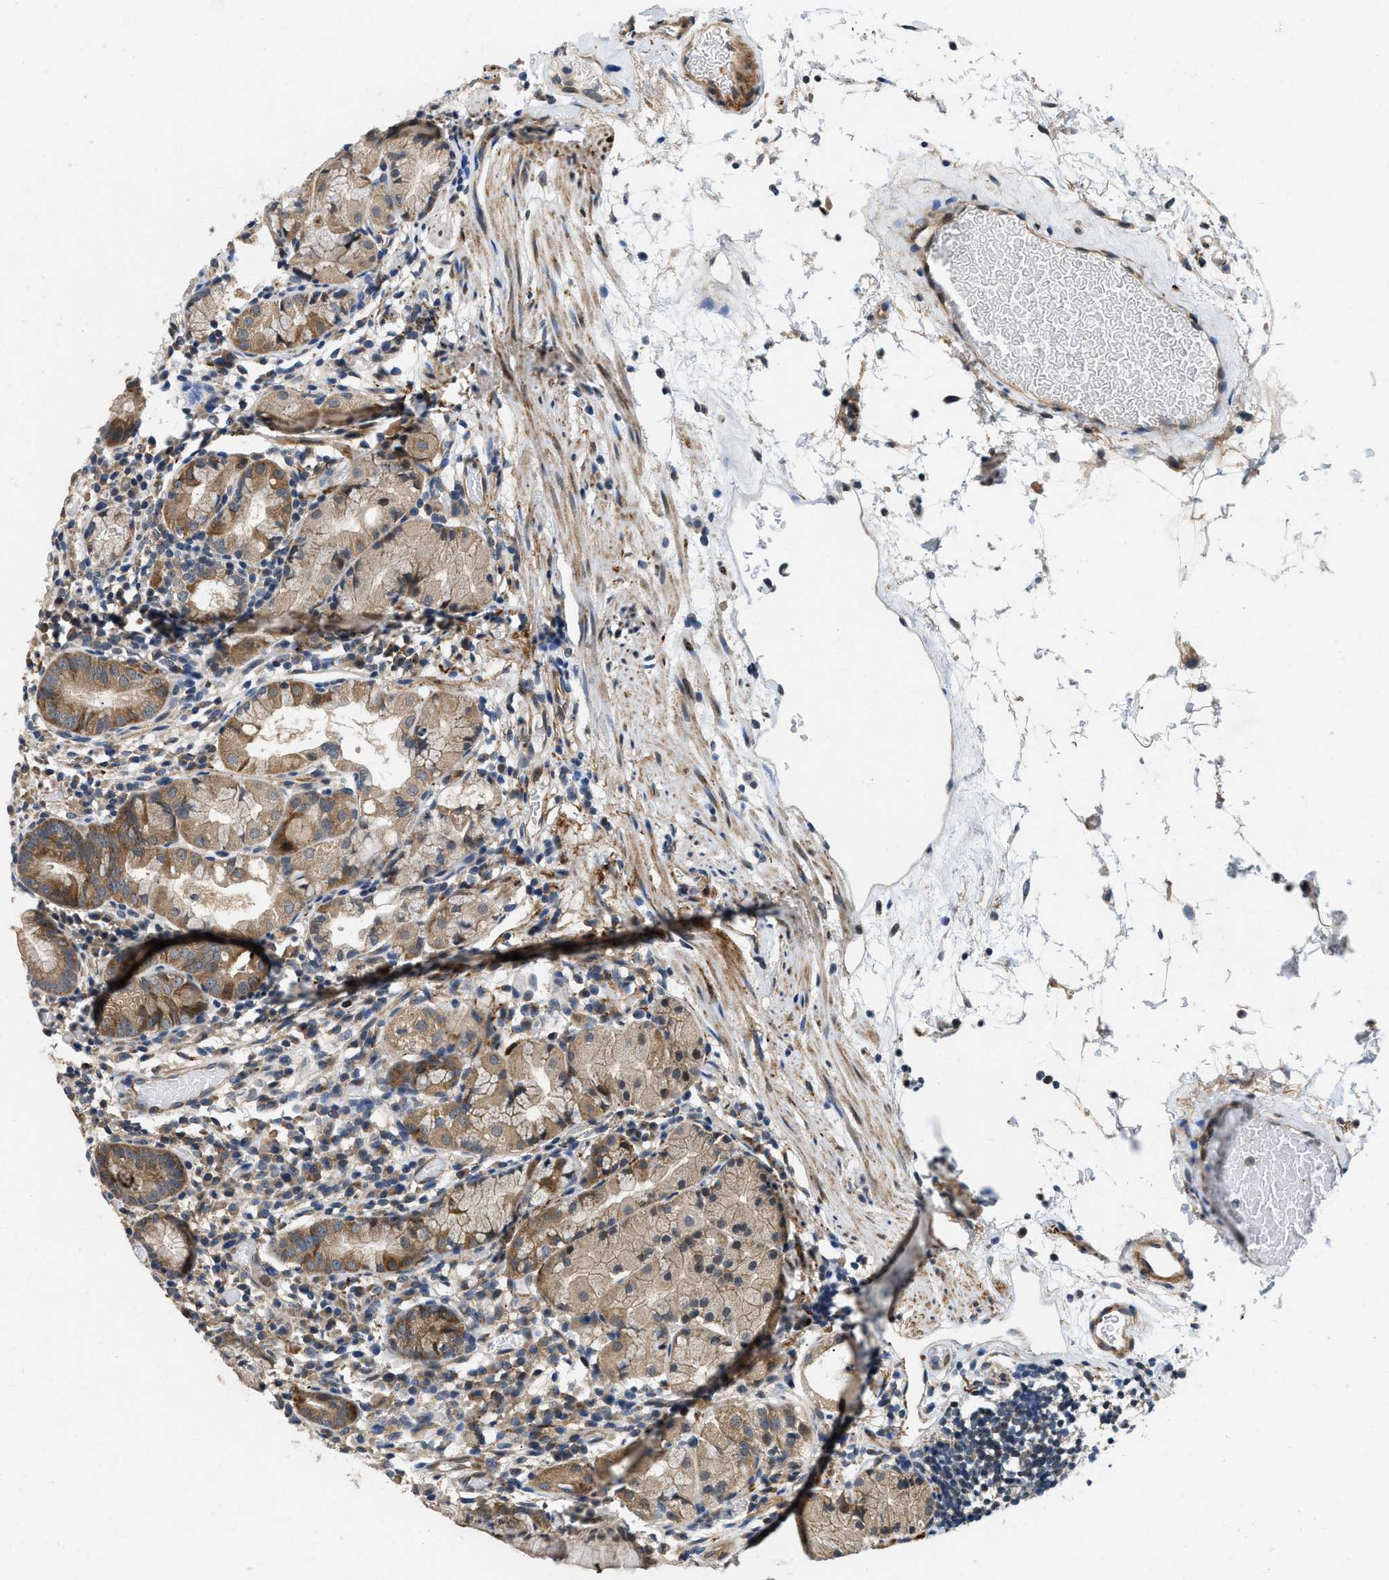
{"staining": {"intensity": "moderate", "quantity": "25%-75%", "location": "cytoplasmic/membranous"}, "tissue": "stomach", "cell_type": "Glandular cells", "image_type": "normal", "snomed": [{"axis": "morphology", "description": "Normal tissue, NOS"}, {"axis": "topography", "description": "Stomach"}, {"axis": "topography", "description": "Stomach, lower"}], "caption": "Benign stomach was stained to show a protein in brown. There is medium levels of moderate cytoplasmic/membranous positivity in about 25%-75% of glandular cells. The staining was performed using DAB, with brown indicating positive protein expression. Nuclei are stained blue with hematoxylin.", "gene": "ZNF599", "patient": {"sex": "female", "age": 75}}